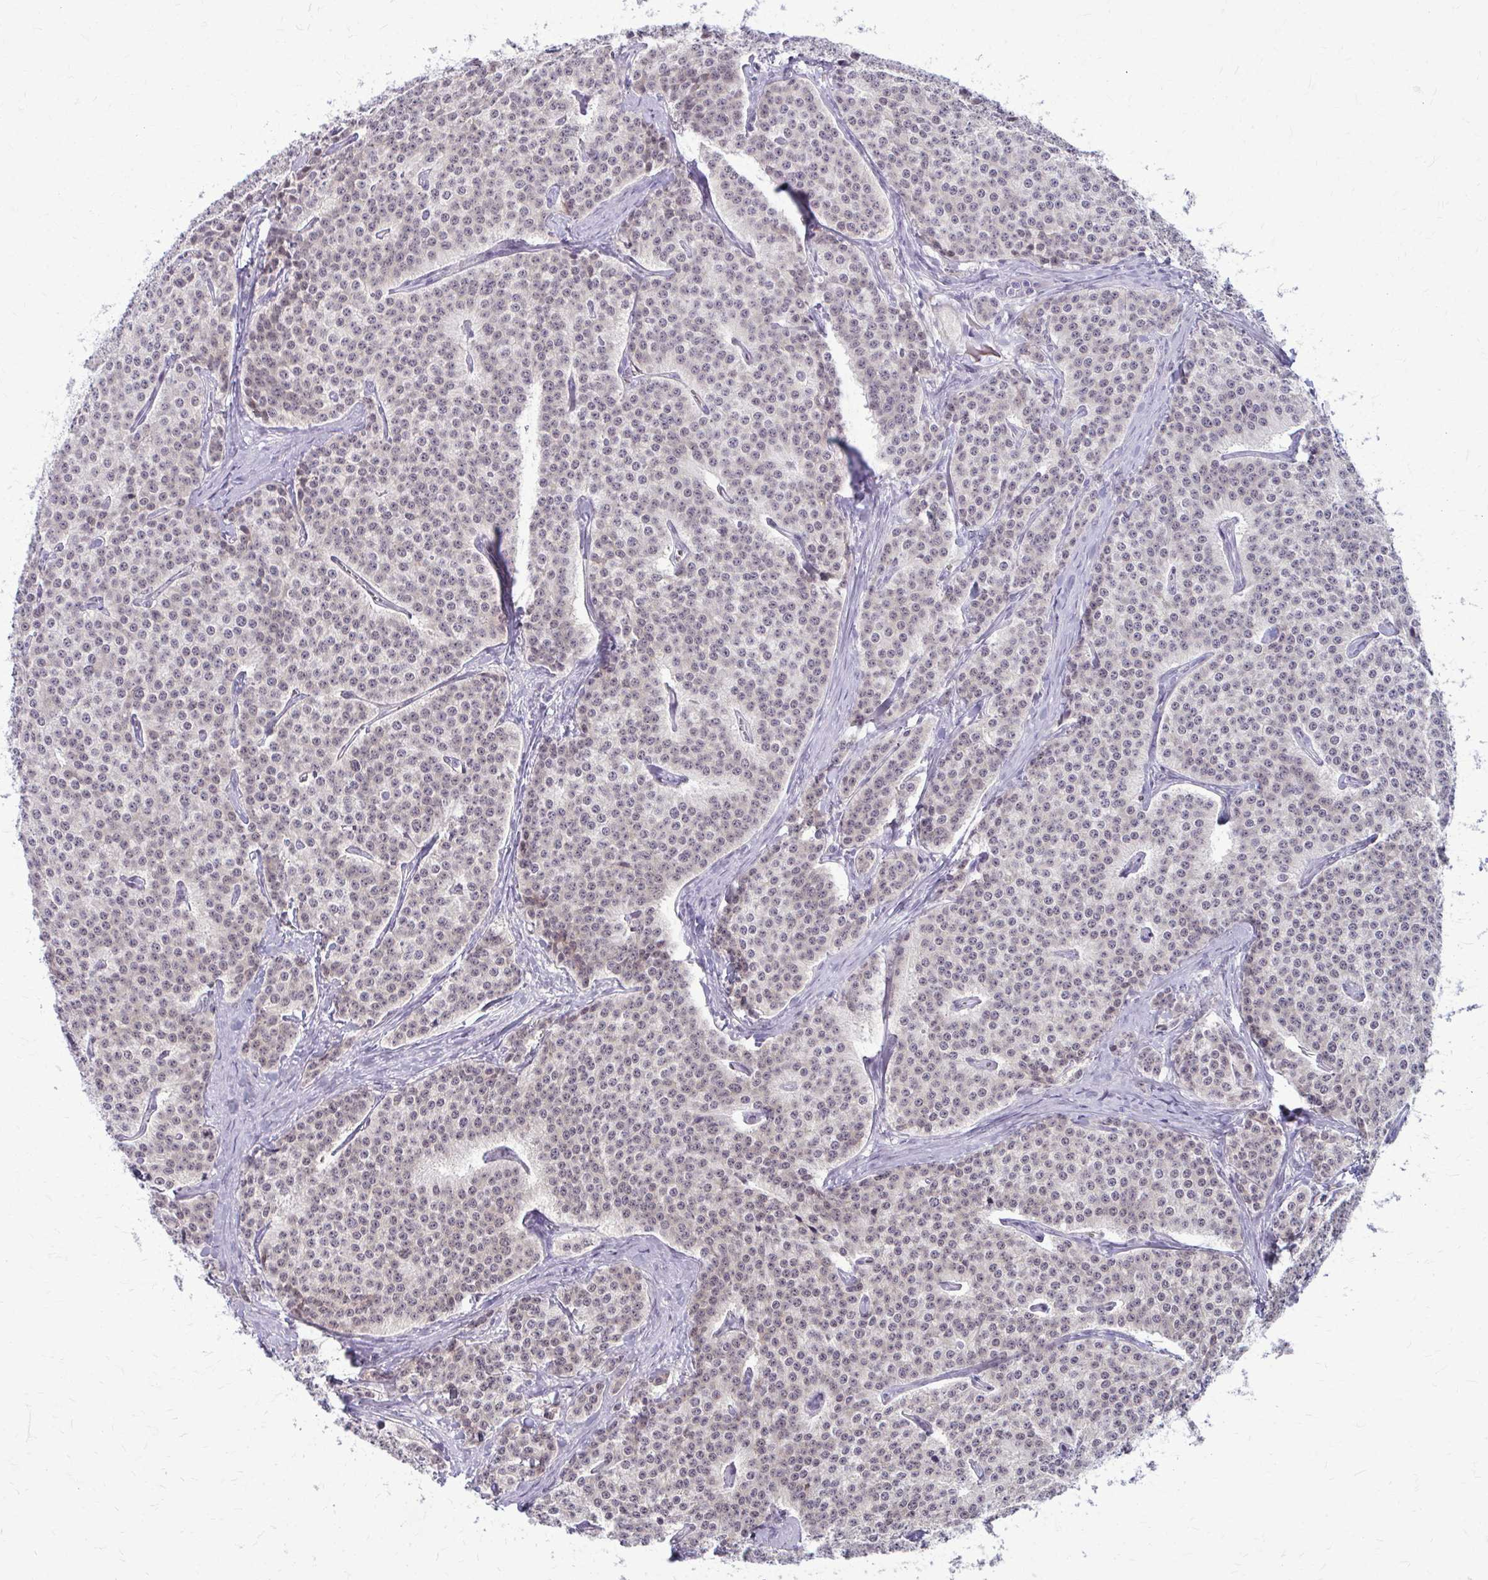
{"staining": {"intensity": "weak", "quantity": "25%-75%", "location": "nuclear"}, "tissue": "carcinoid", "cell_type": "Tumor cells", "image_type": "cancer", "snomed": [{"axis": "morphology", "description": "Carcinoid, malignant, NOS"}, {"axis": "topography", "description": "Small intestine"}], "caption": "A micrograph of human malignant carcinoid stained for a protein exhibits weak nuclear brown staining in tumor cells. (DAB = brown stain, brightfield microscopy at high magnification).", "gene": "MAF1", "patient": {"sex": "female", "age": 64}}